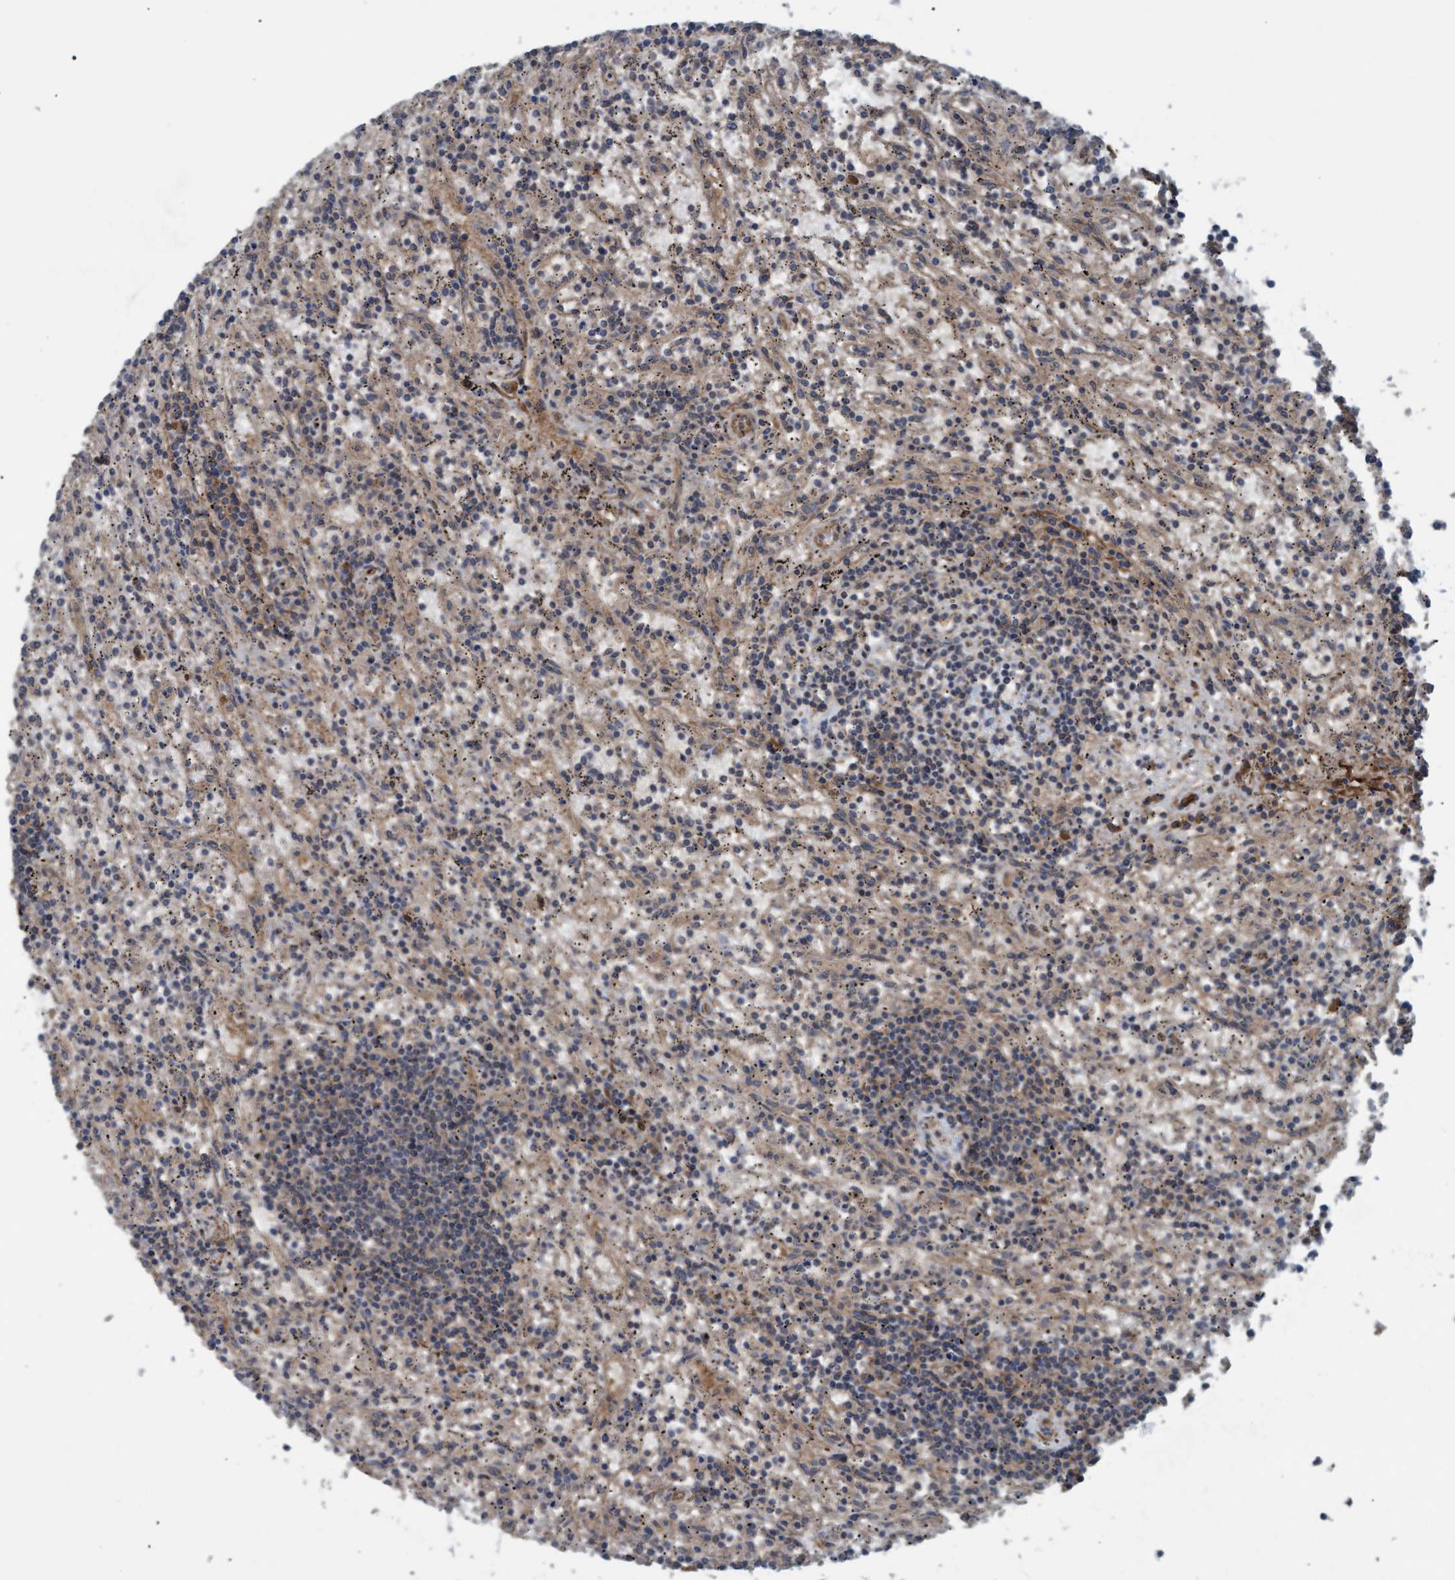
{"staining": {"intensity": "weak", "quantity": "25%-75%", "location": "cytoplasmic/membranous"}, "tissue": "lymphoma", "cell_type": "Tumor cells", "image_type": "cancer", "snomed": [{"axis": "morphology", "description": "Malignant lymphoma, non-Hodgkin's type, Low grade"}, {"axis": "topography", "description": "Spleen"}], "caption": "This histopathology image exhibits lymphoma stained with immunohistochemistry (IHC) to label a protein in brown. The cytoplasmic/membranous of tumor cells show weak positivity for the protein. Nuclei are counter-stained blue.", "gene": "GGT6", "patient": {"sex": "male", "age": 76}}